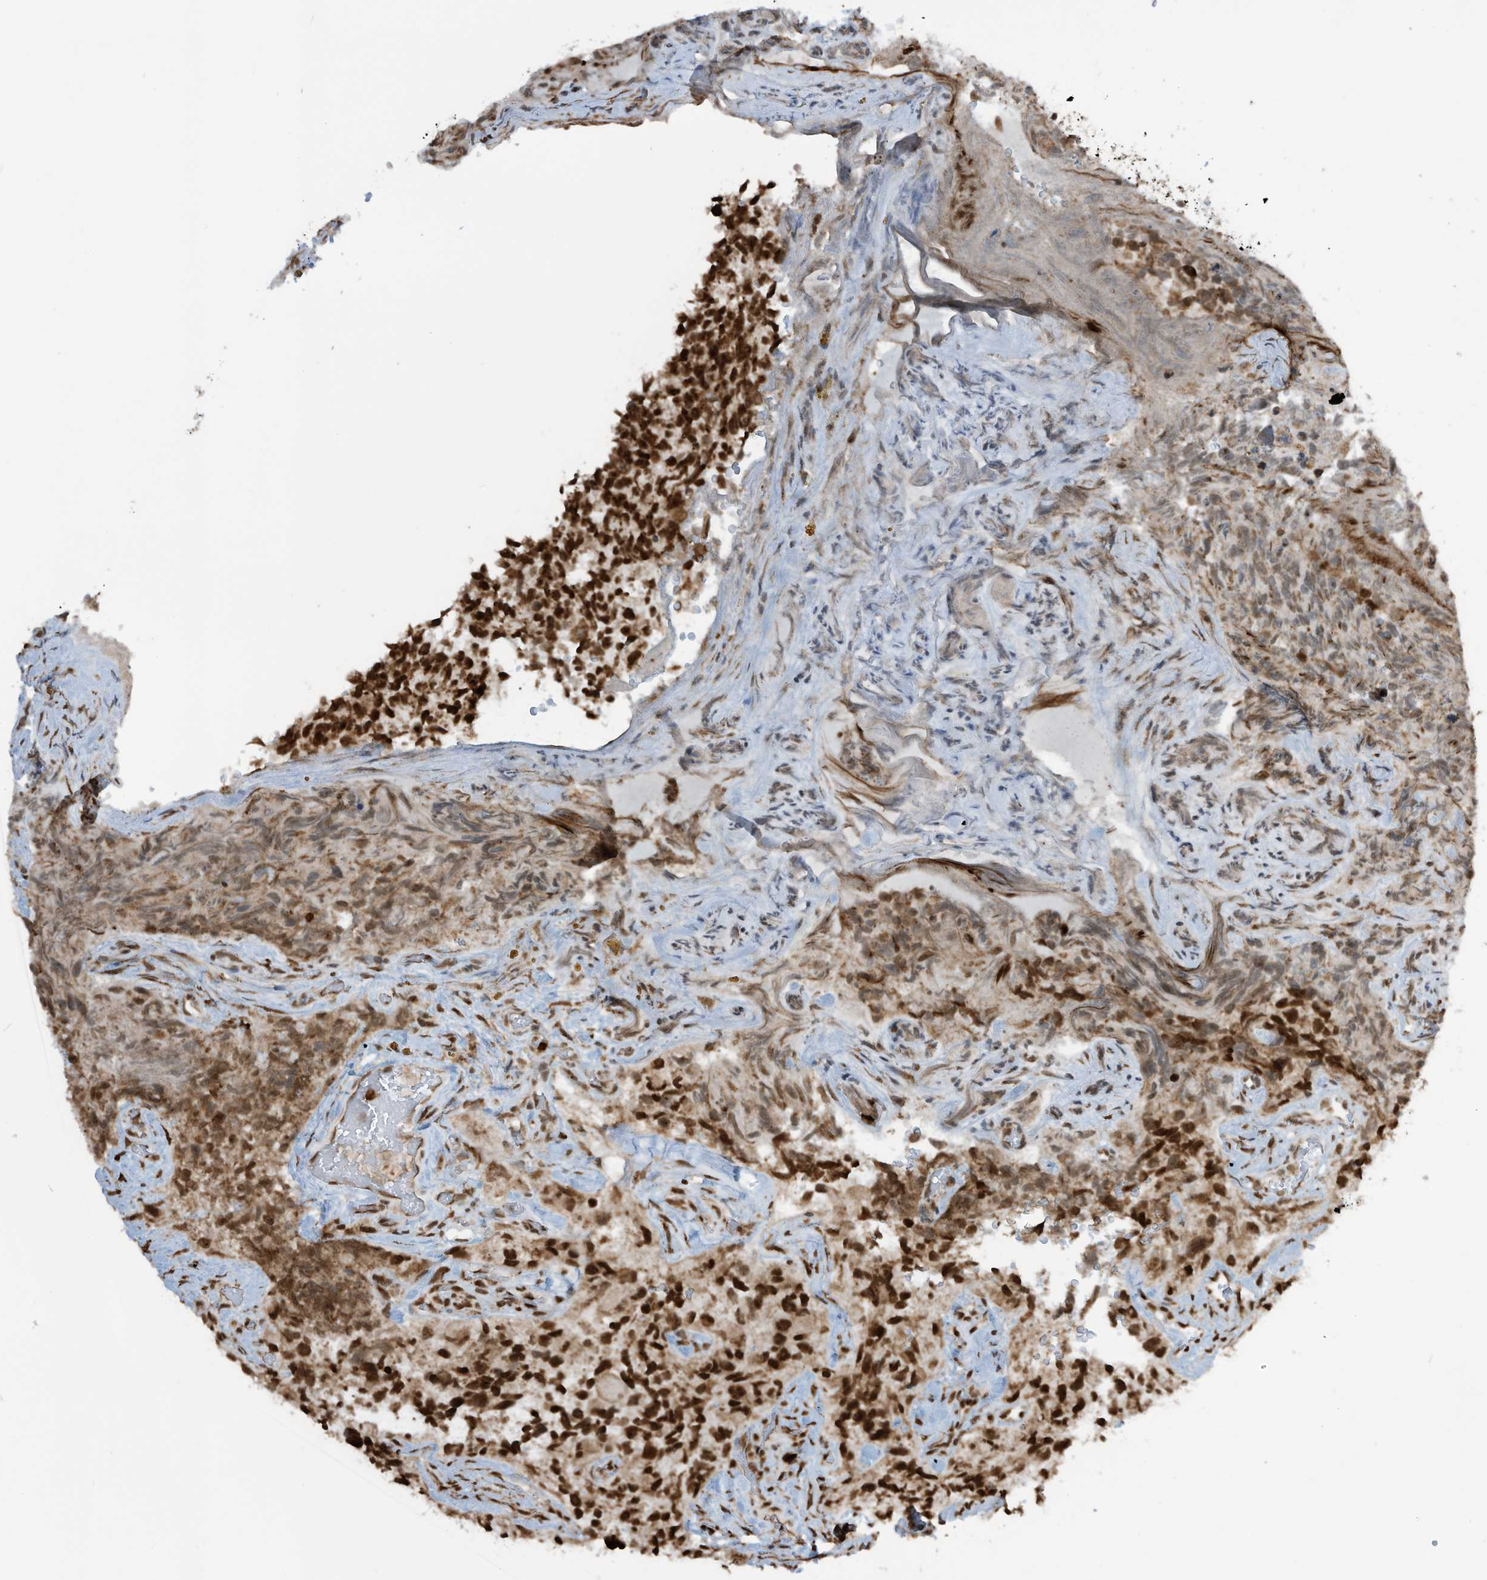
{"staining": {"intensity": "strong", "quantity": ">75%", "location": "nuclear"}, "tissue": "glioma", "cell_type": "Tumor cells", "image_type": "cancer", "snomed": [{"axis": "morphology", "description": "Glioma, malignant, High grade"}, {"axis": "topography", "description": "Brain"}], "caption": "Brown immunohistochemical staining in human glioma reveals strong nuclear staining in approximately >75% of tumor cells. Immunohistochemistry (ihc) stains the protein in brown and the nuclei are stained blue.", "gene": "LBH", "patient": {"sex": "male", "age": 69}}